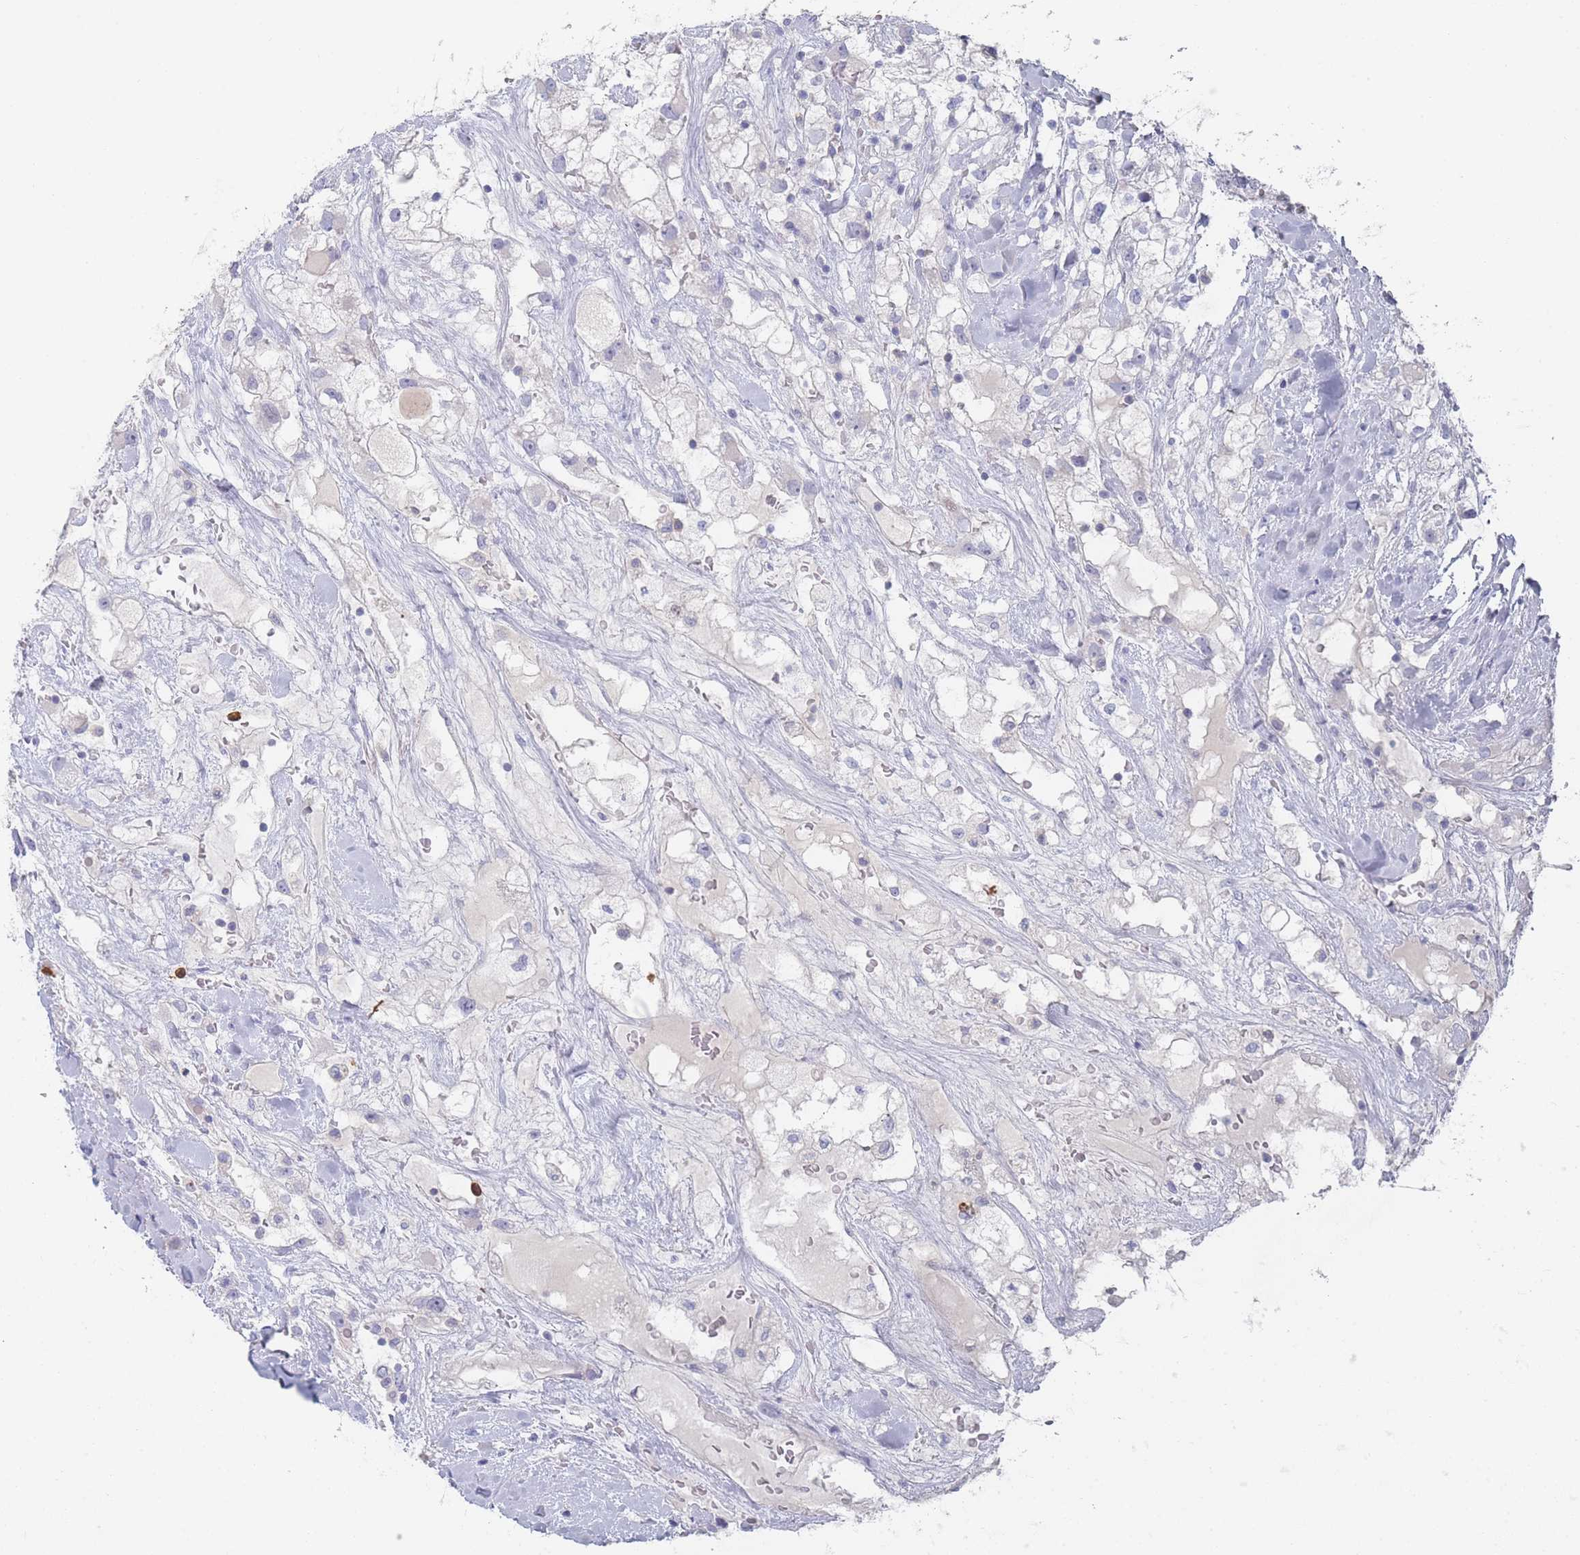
{"staining": {"intensity": "negative", "quantity": "none", "location": "none"}, "tissue": "renal cancer", "cell_type": "Tumor cells", "image_type": "cancer", "snomed": [{"axis": "morphology", "description": "Adenocarcinoma, NOS"}, {"axis": "topography", "description": "Kidney"}], "caption": "IHC of human renal cancer reveals no staining in tumor cells.", "gene": "ATP1A3", "patient": {"sex": "male", "age": 59}}